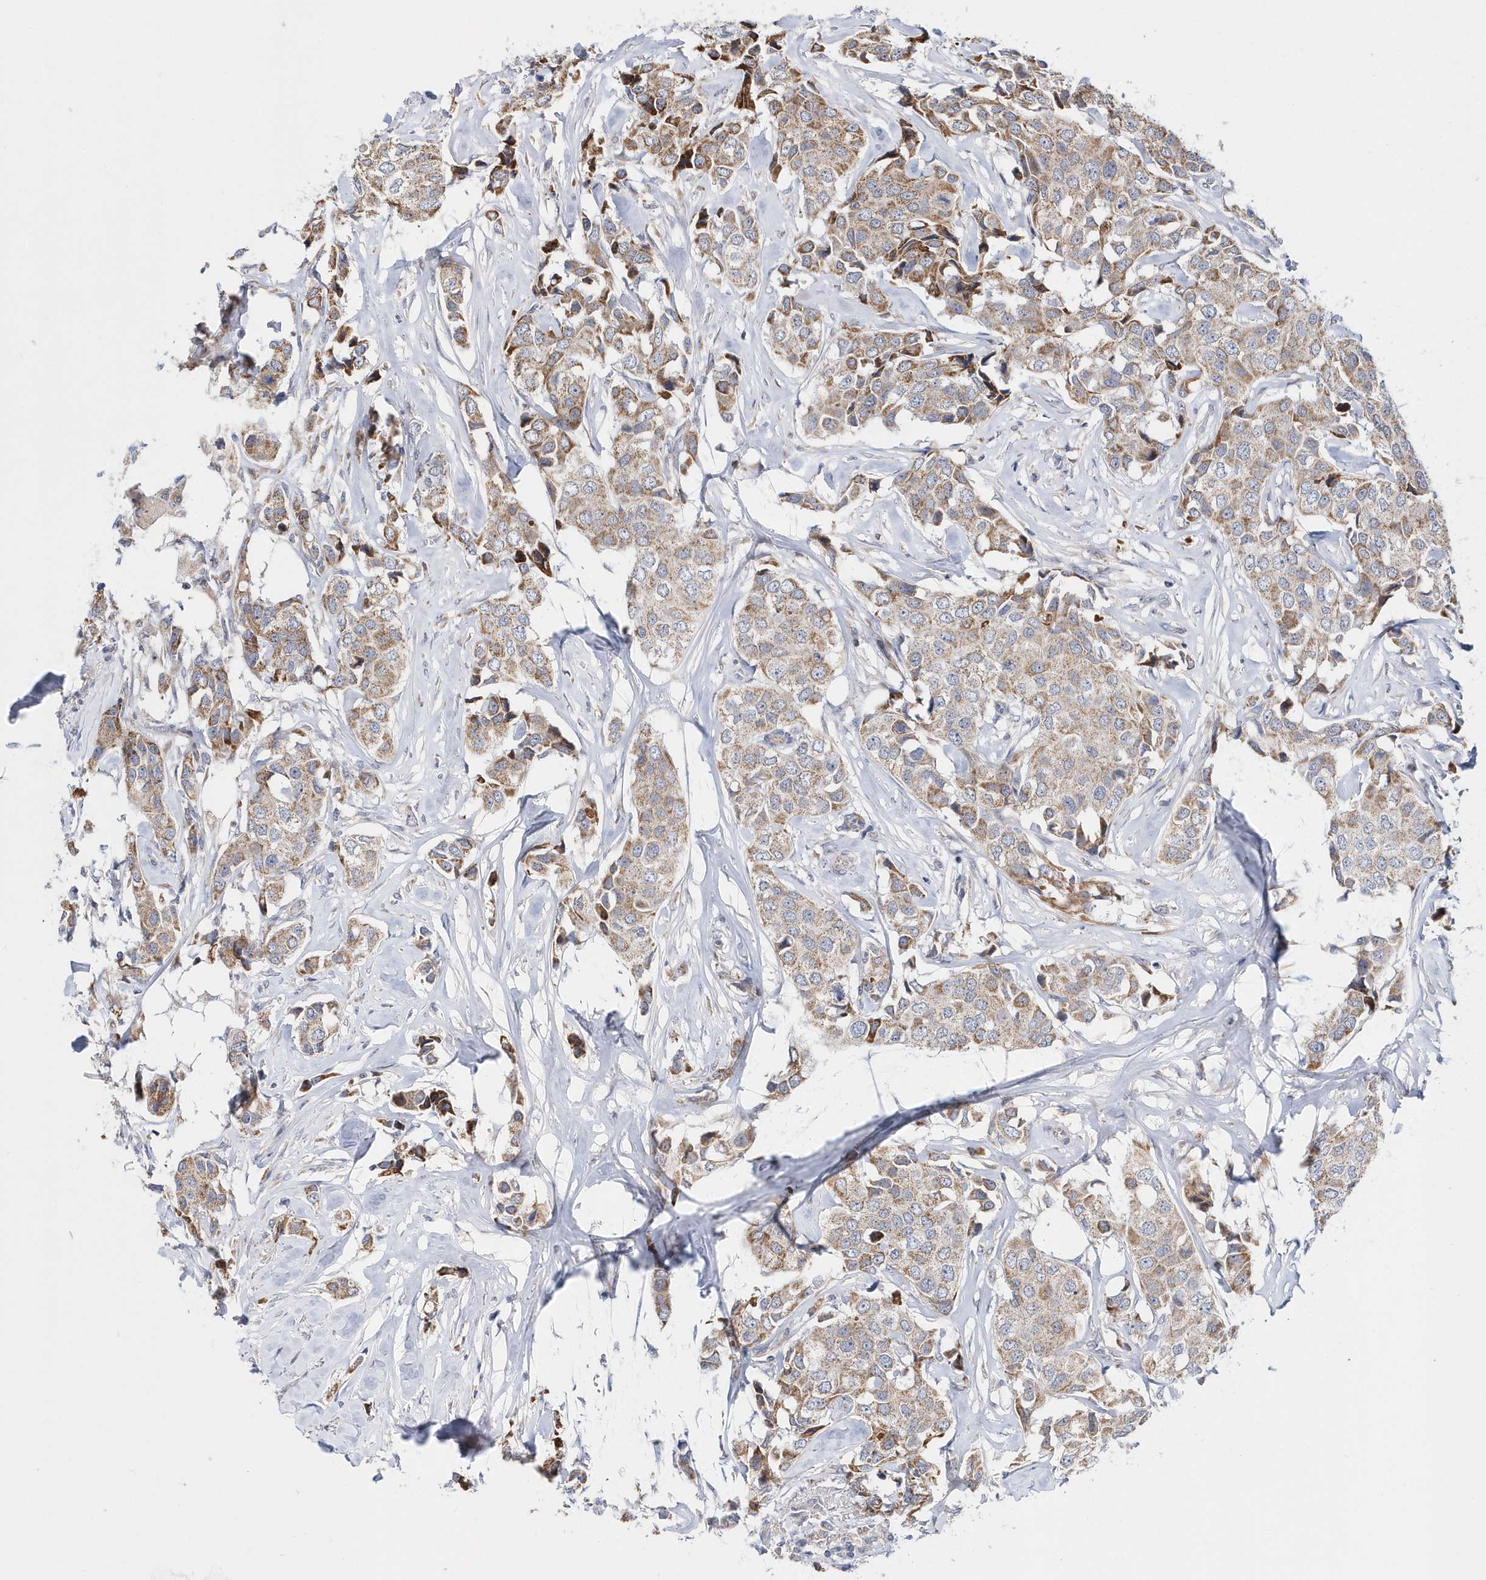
{"staining": {"intensity": "moderate", "quantity": ">75%", "location": "cytoplasmic/membranous"}, "tissue": "breast cancer", "cell_type": "Tumor cells", "image_type": "cancer", "snomed": [{"axis": "morphology", "description": "Duct carcinoma"}, {"axis": "topography", "description": "Breast"}], "caption": "Breast cancer (invasive ductal carcinoma) stained with a protein marker demonstrates moderate staining in tumor cells.", "gene": "SPATA5", "patient": {"sex": "female", "age": 80}}